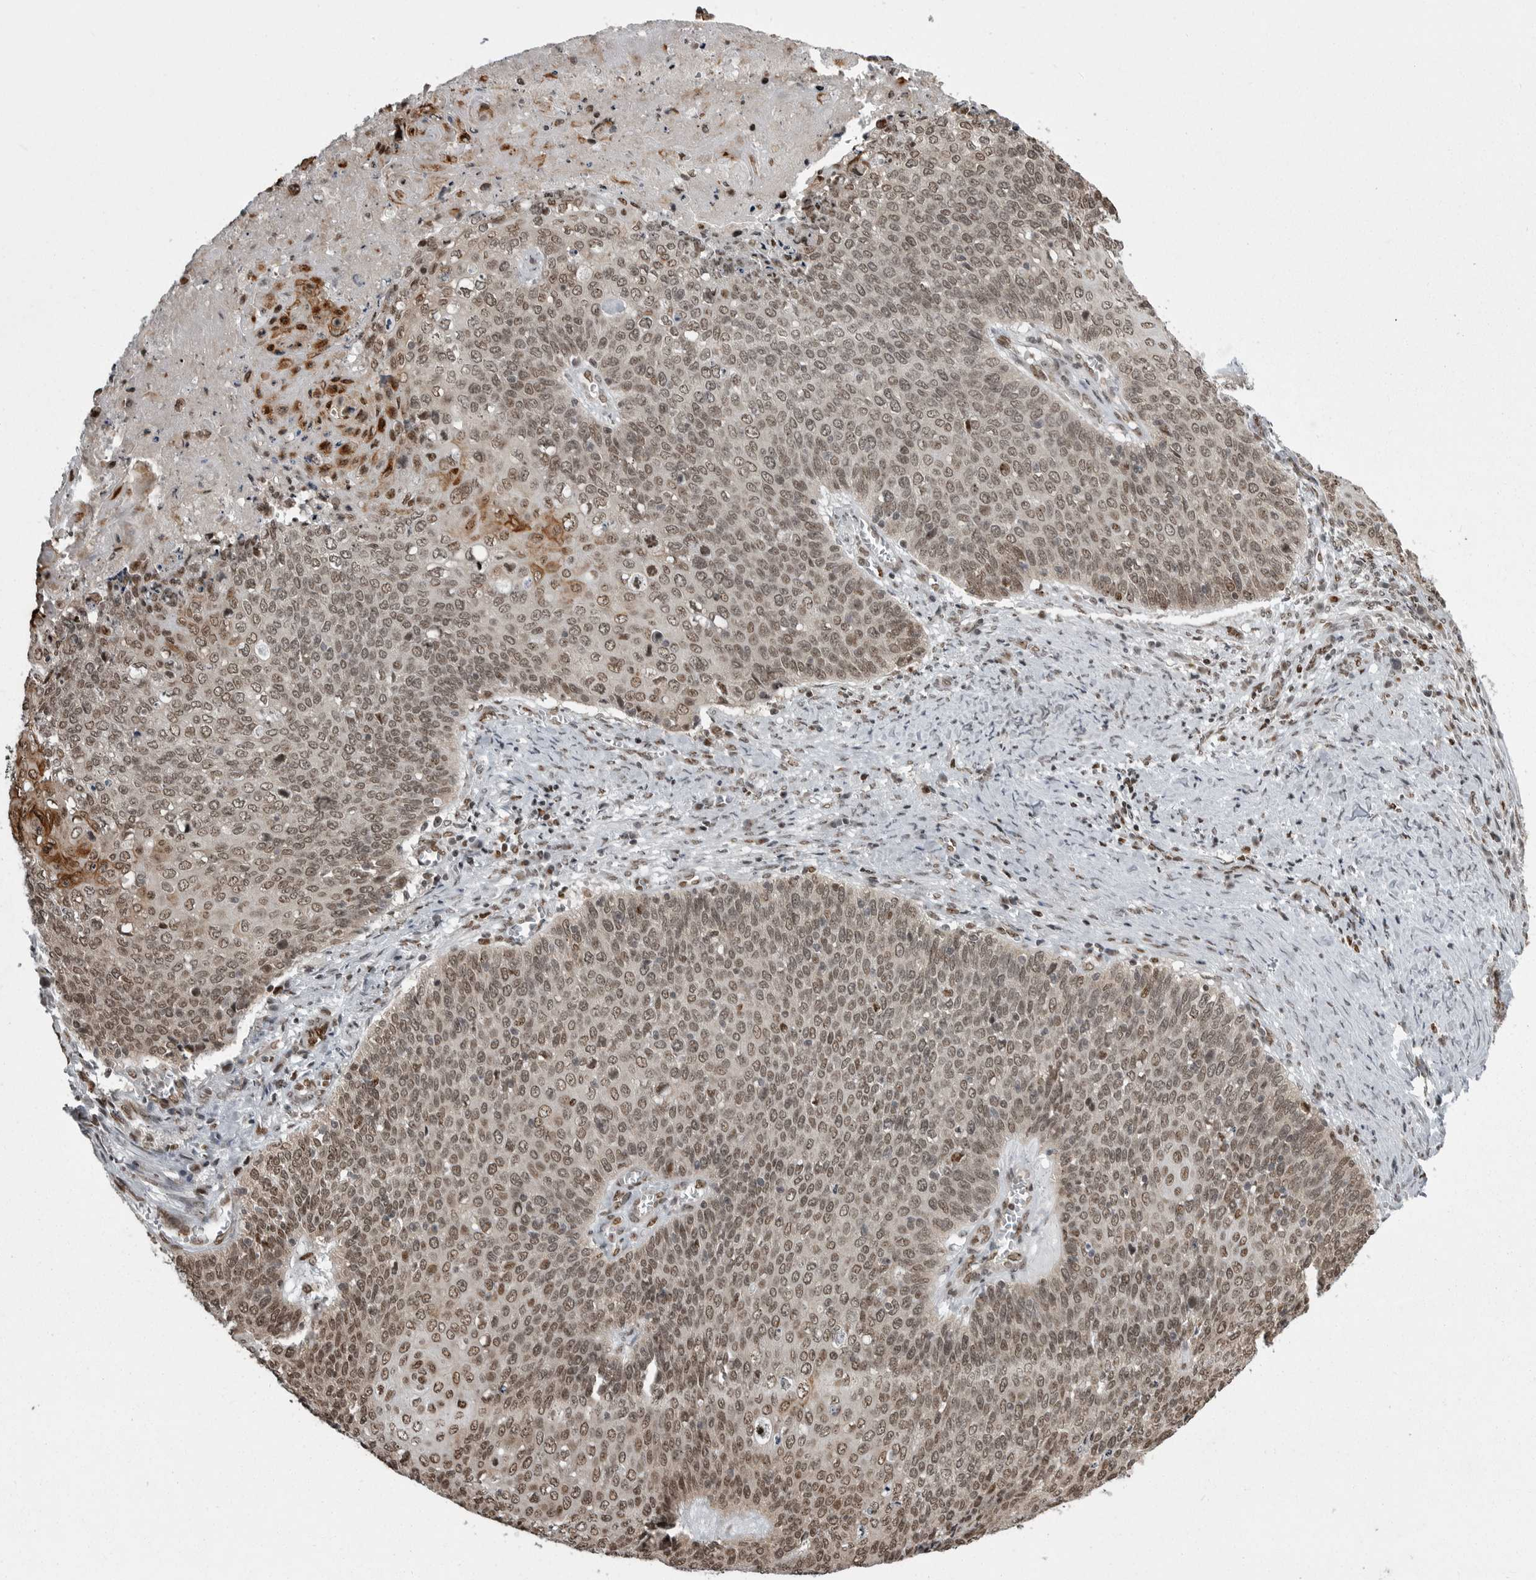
{"staining": {"intensity": "moderate", "quantity": ">75%", "location": "nuclear"}, "tissue": "cervical cancer", "cell_type": "Tumor cells", "image_type": "cancer", "snomed": [{"axis": "morphology", "description": "Squamous cell carcinoma, NOS"}, {"axis": "topography", "description": "Cervix"}], "caption": "Human cervical squamous cell carcinoma stained with a protein marker exhibits moderate staining in tumor cells.", "gene": "YAF2", "patient": {"sex": "female", "age": 39}}